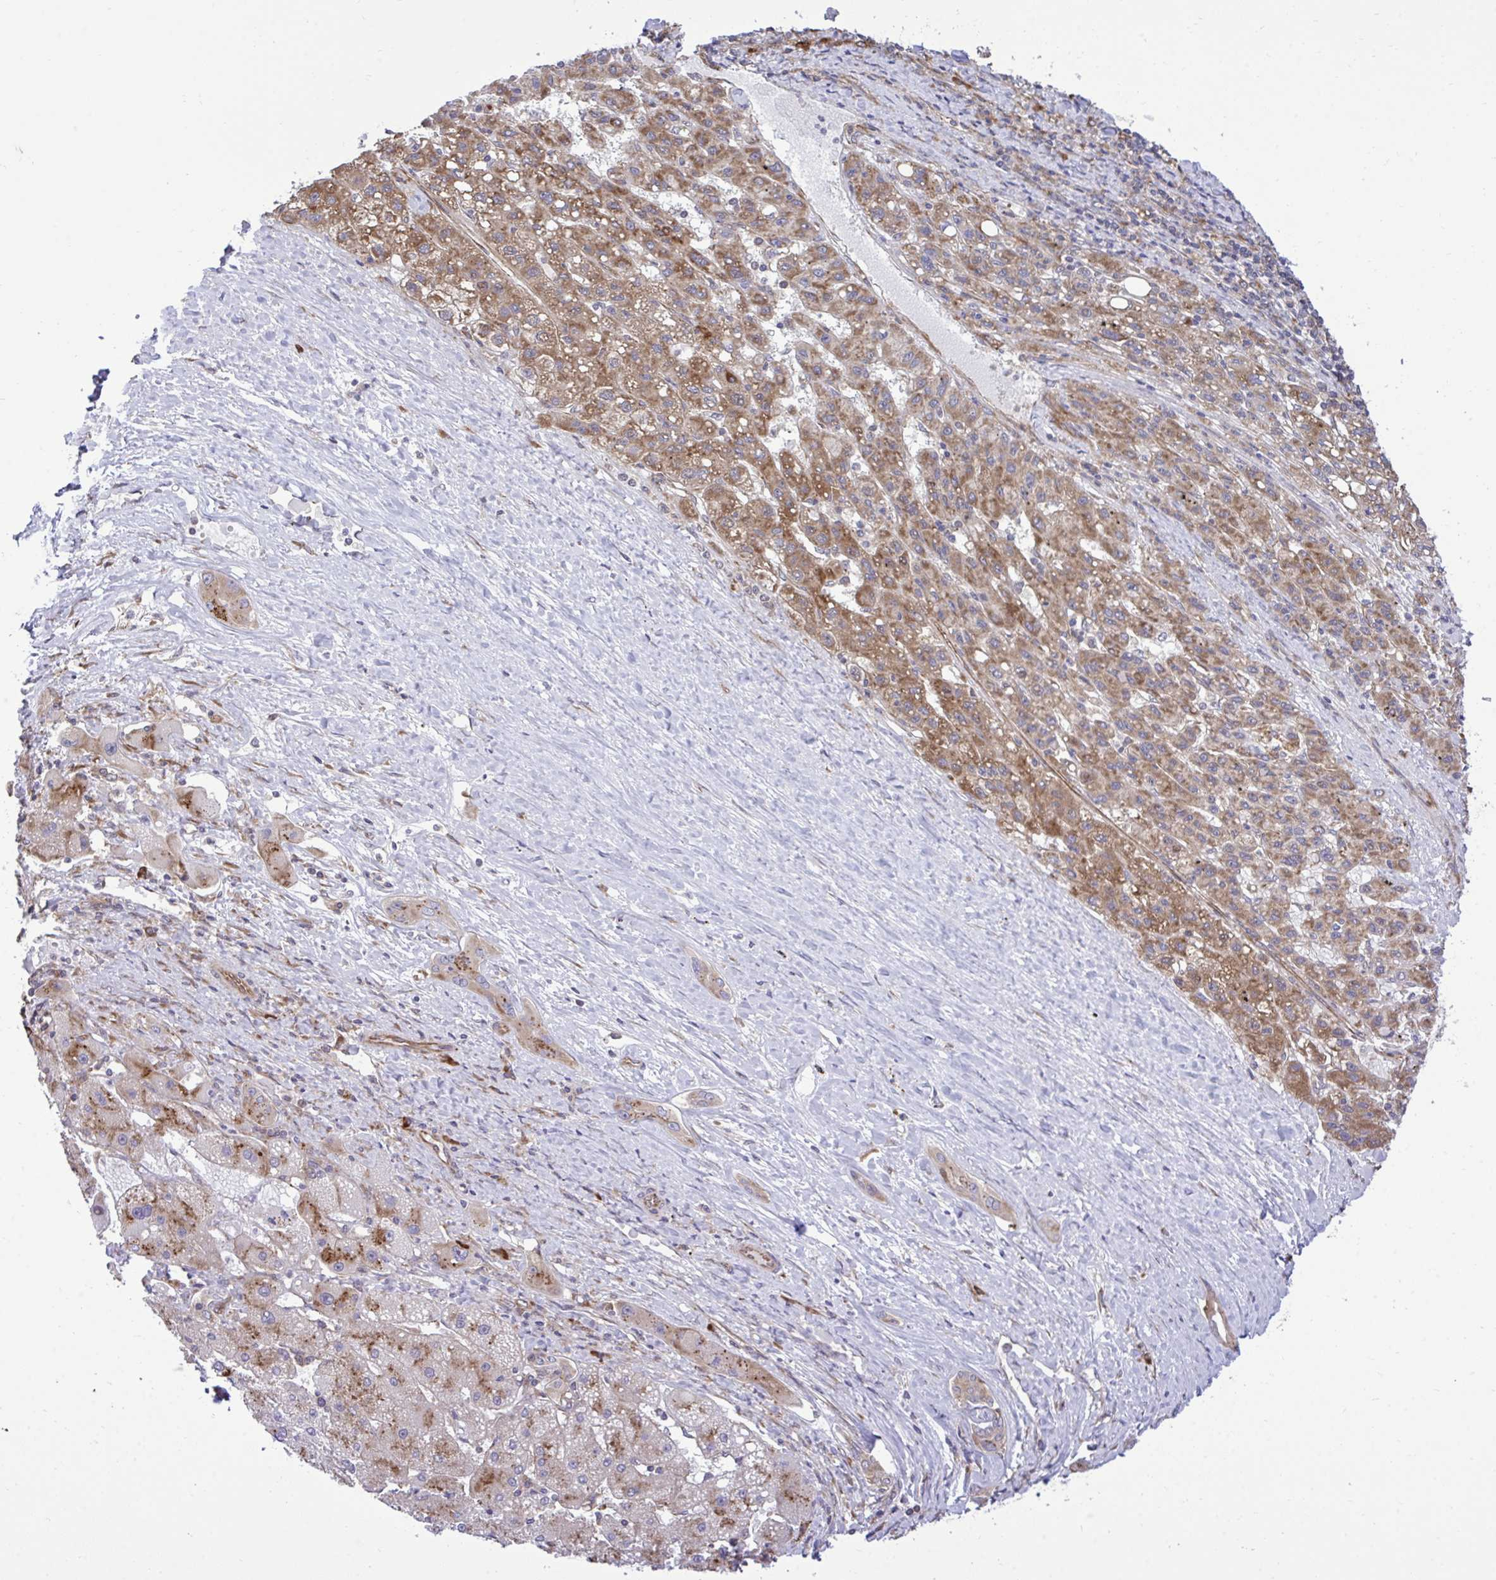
{"staining": {"intensity": "moderate", "quantity": "25%-75%", "location": "cytoplasmic/membranous"}, "tissue": "liver cancer", "cell_type": "Tumor cells", "image_type": "cancer", "snomed": [{"axis": "morphology", "description": "Carcinoma, Hepatocellular, NOS"}, {"axis": "topography", "description": "Liver"}], "caption": "Immunohistochemical staining of hepatocellular carcinoma (liver) shows medium levels of moderate cytoplasmic/membranous positivity in approximately 25%-75% of tumor cells.", "gene": "RPS15", "patient": {"sex": "female", "age": 82}}